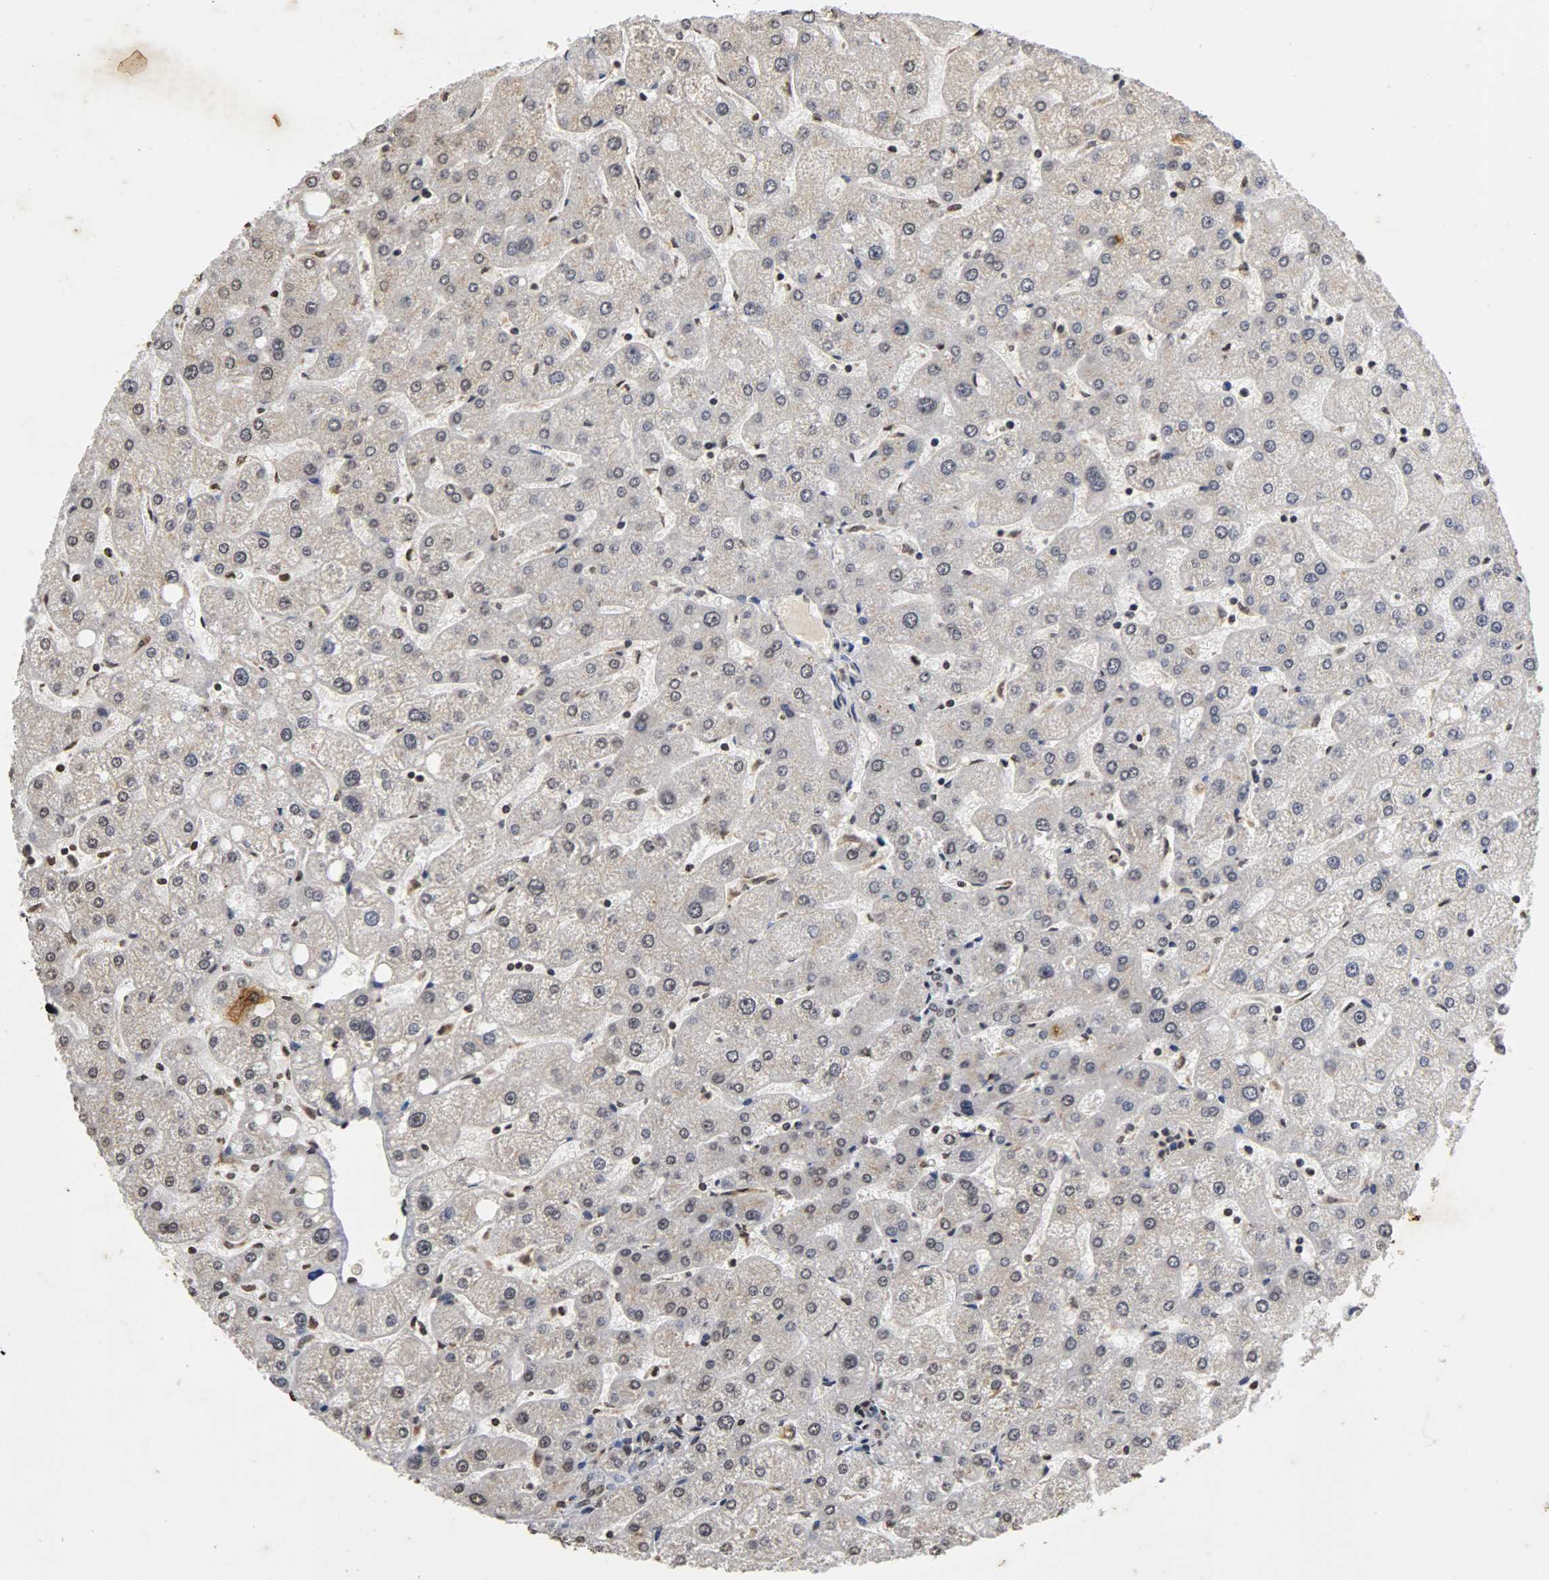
{"staining": {"intensity": "weak", "quantity": "<25%", "location": "nuclear"}, "tissue": "liver", "cell_type": "Hepatocytes", "image_type": "normal", "snomed": [{"axis": "morphology", "description": "Normal tissue, NOS"}, {"axis": "topography", "description": "Liver"}], "caption": "A high-resolution micrograph shows immunohistochemistry (IHC) staining of normal liver, which shows no significant expression in hepatocytes.", "gene": "ERCC2", "patient": {"sex": "male", "age": 67}}